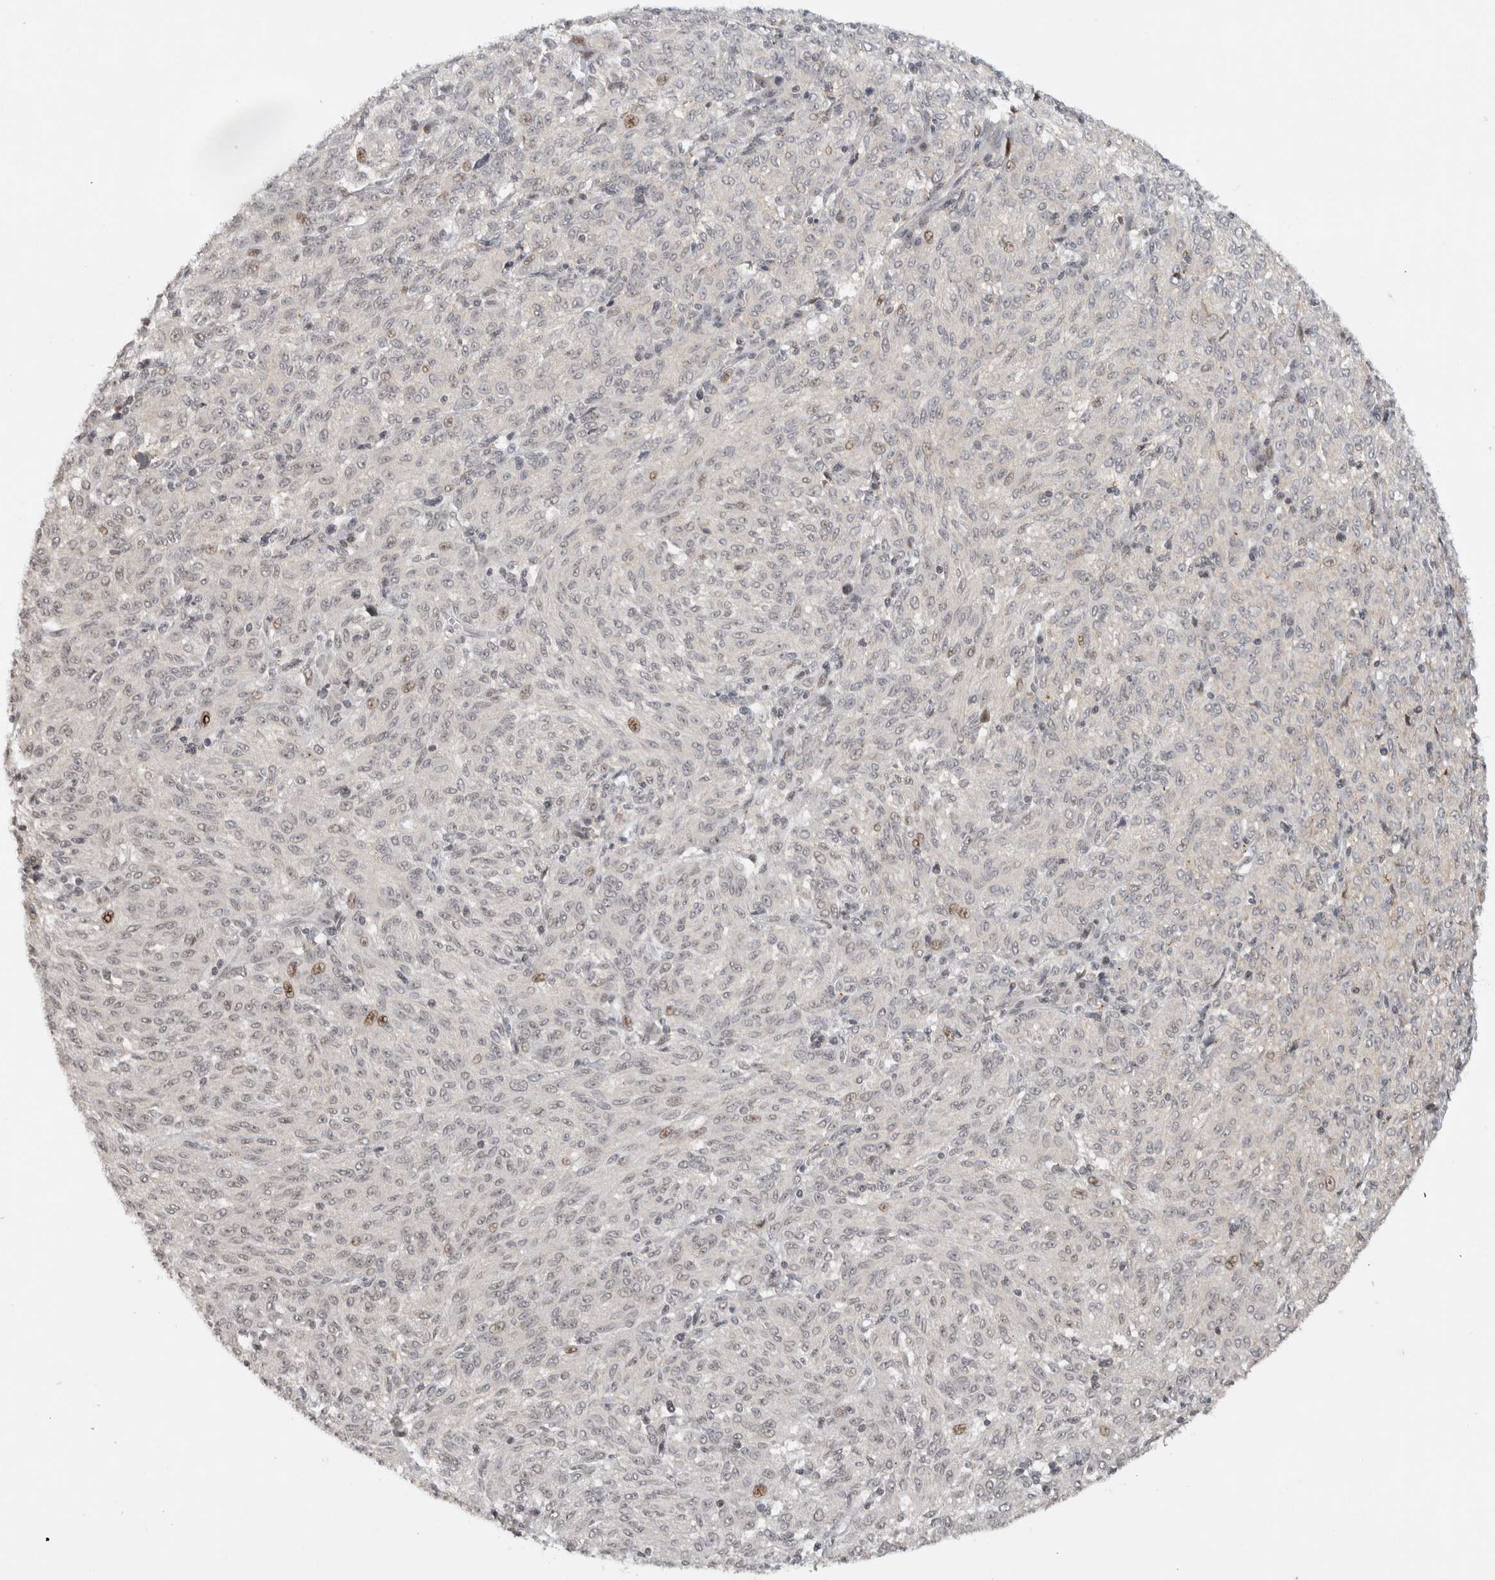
{"staining": {"intensity": "weak", "quantity": "<25%", "location": "nuclear"}, "tissue": "melanoma", "cell_type": "Tumor cells", "image_type": "cancer", "snomed": [{"axis": "morphology", "description": "Malignant melanoma, NOS"}, {"axis": "topography", "description": "Skin"}], "caption": "Immunohistochemical staining of melanoma reveals no significant expression in tumor cells.", "gene": "ZNF521", "patient": {"sex": "female", "age": 72}}